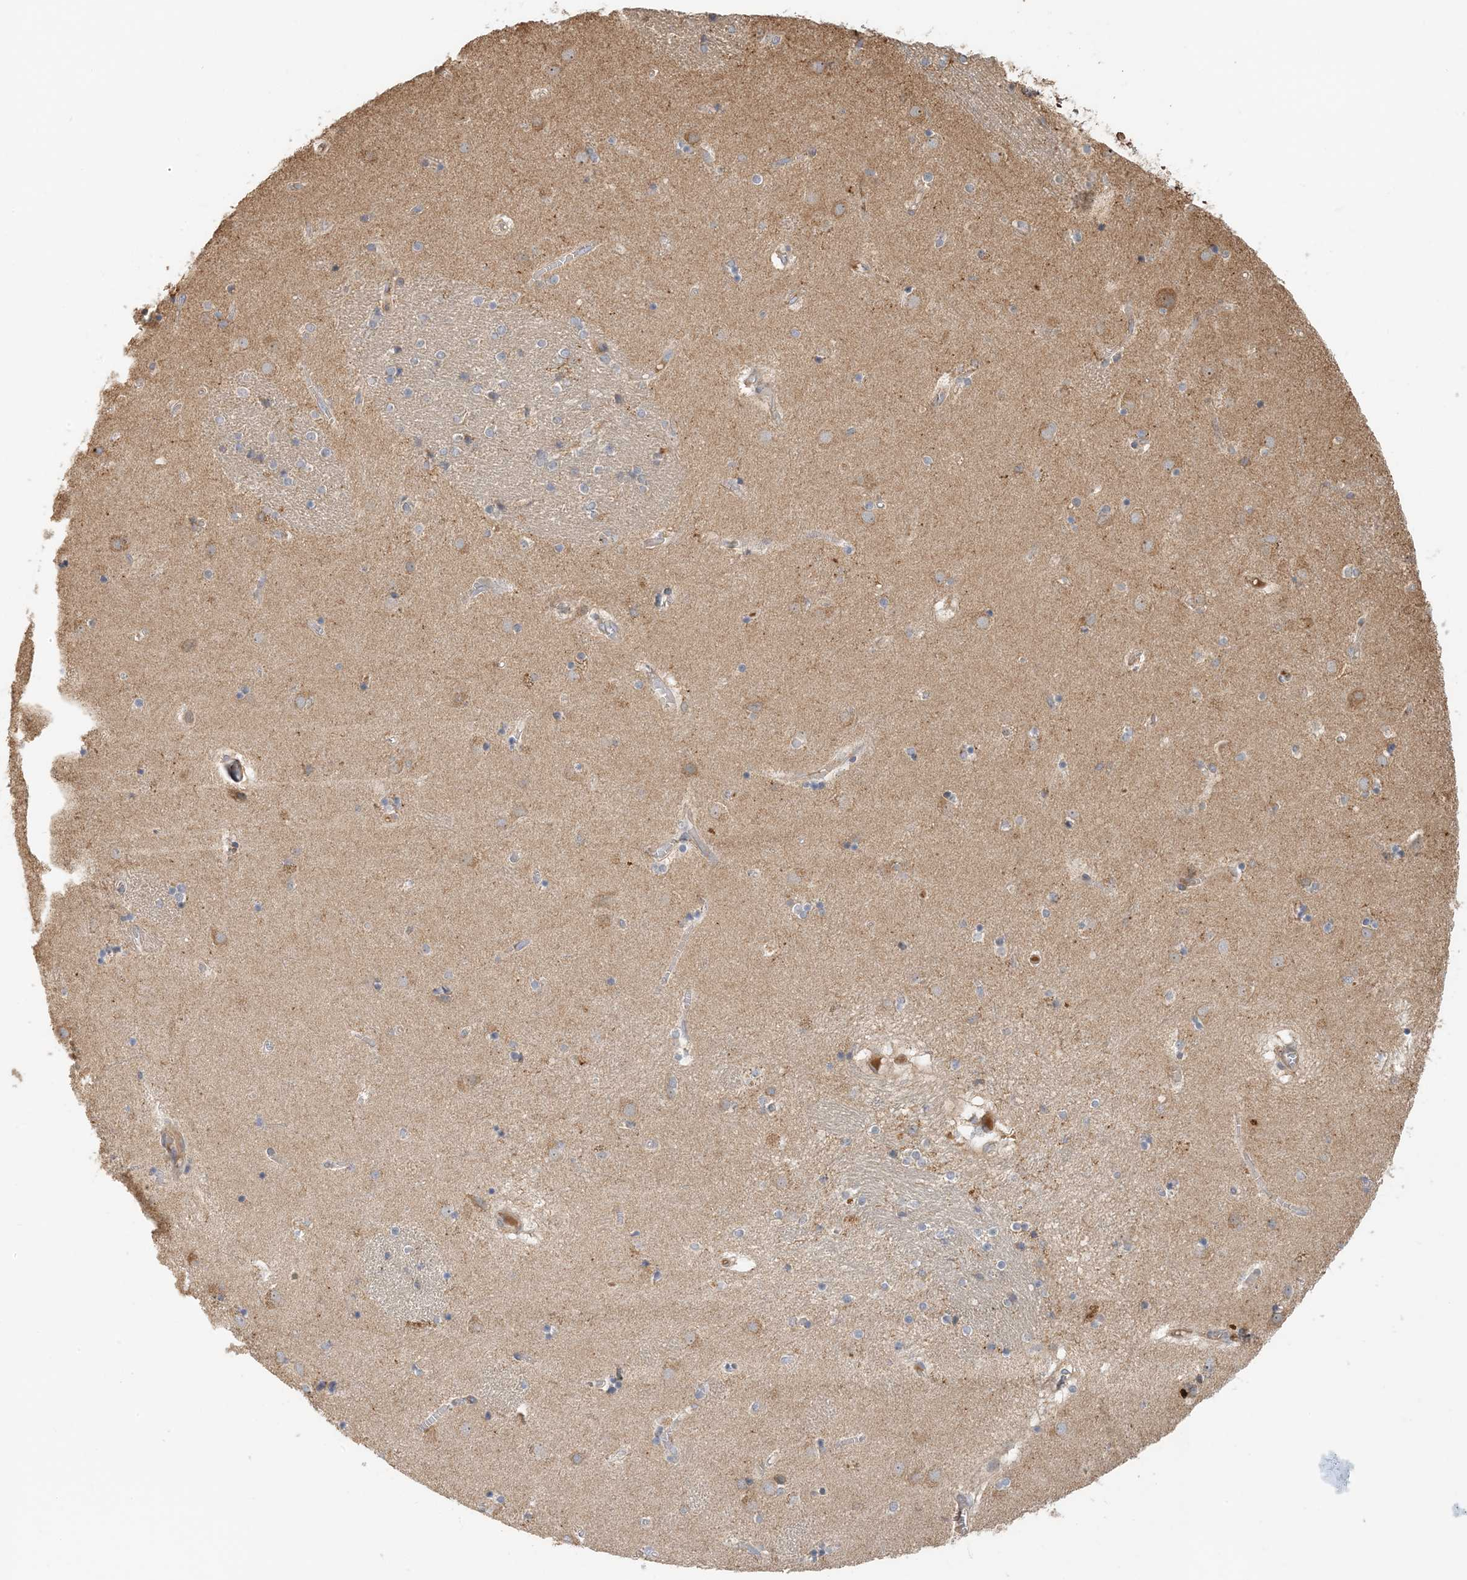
{"staining": {"intensity": "weak", "quantity": "<25%", "location": "cytoplasmic/membranous"}, "tissue": "caudate", "cell_type": "Glial cells", "image_type": "normal", "snomed": [{"axis": "morphology", "description": "Normal tissue, NOS"}, {"axis": "topography", "description": "Lateral ventricle wall"}], "caption": "Glial cells show no significant protein staining in benign caudate.", "gene": "COLEC11", "patient": {"sex": "male", "age": 70}}